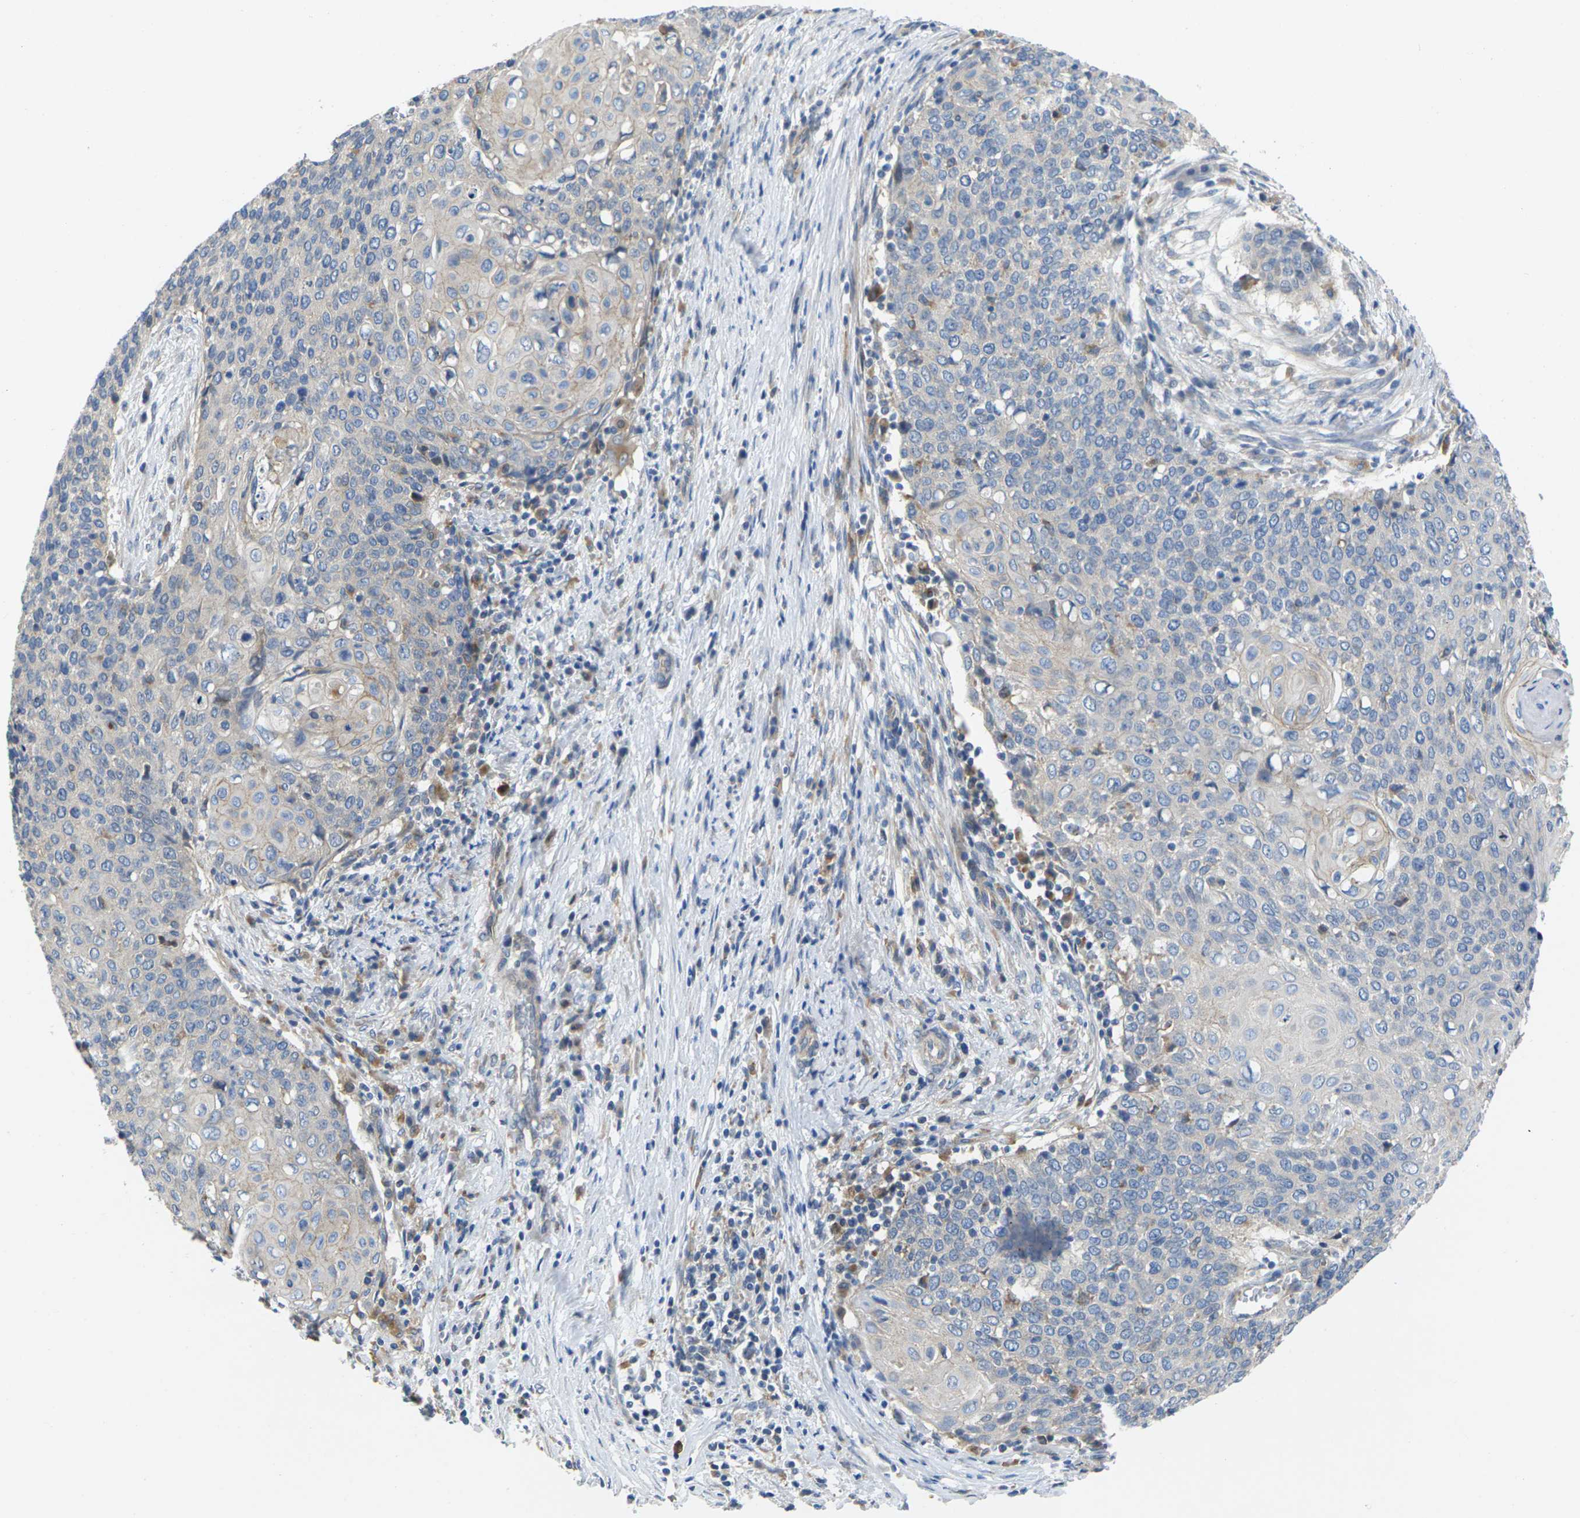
{"staining": {"intensity": "weak", "quantity": "<25%", "location": "cytoplasmic/membranous"}, "tissue": "cervical cancer", "cell_type": "Tumor cells", "image_type": "cancer", "snomed": [{"axis": "morphology", "description": "Squamous cell carcinoma, NOS"}, {"axis": "topography", "description": "Cervix"}], "caption": "Immunohistochemistry image of neoplastic tissue: human cervical cancer stained with DAB reveals no significant protein staining in tumor cells. Brightfield microscopy of immunohistochemistry (IHC) stained with DAB (brown) and hematoxylin (blue), captured at high magnification.", "gene": "SCNN1A", "patient": {"sex": "female", "age": 39}}